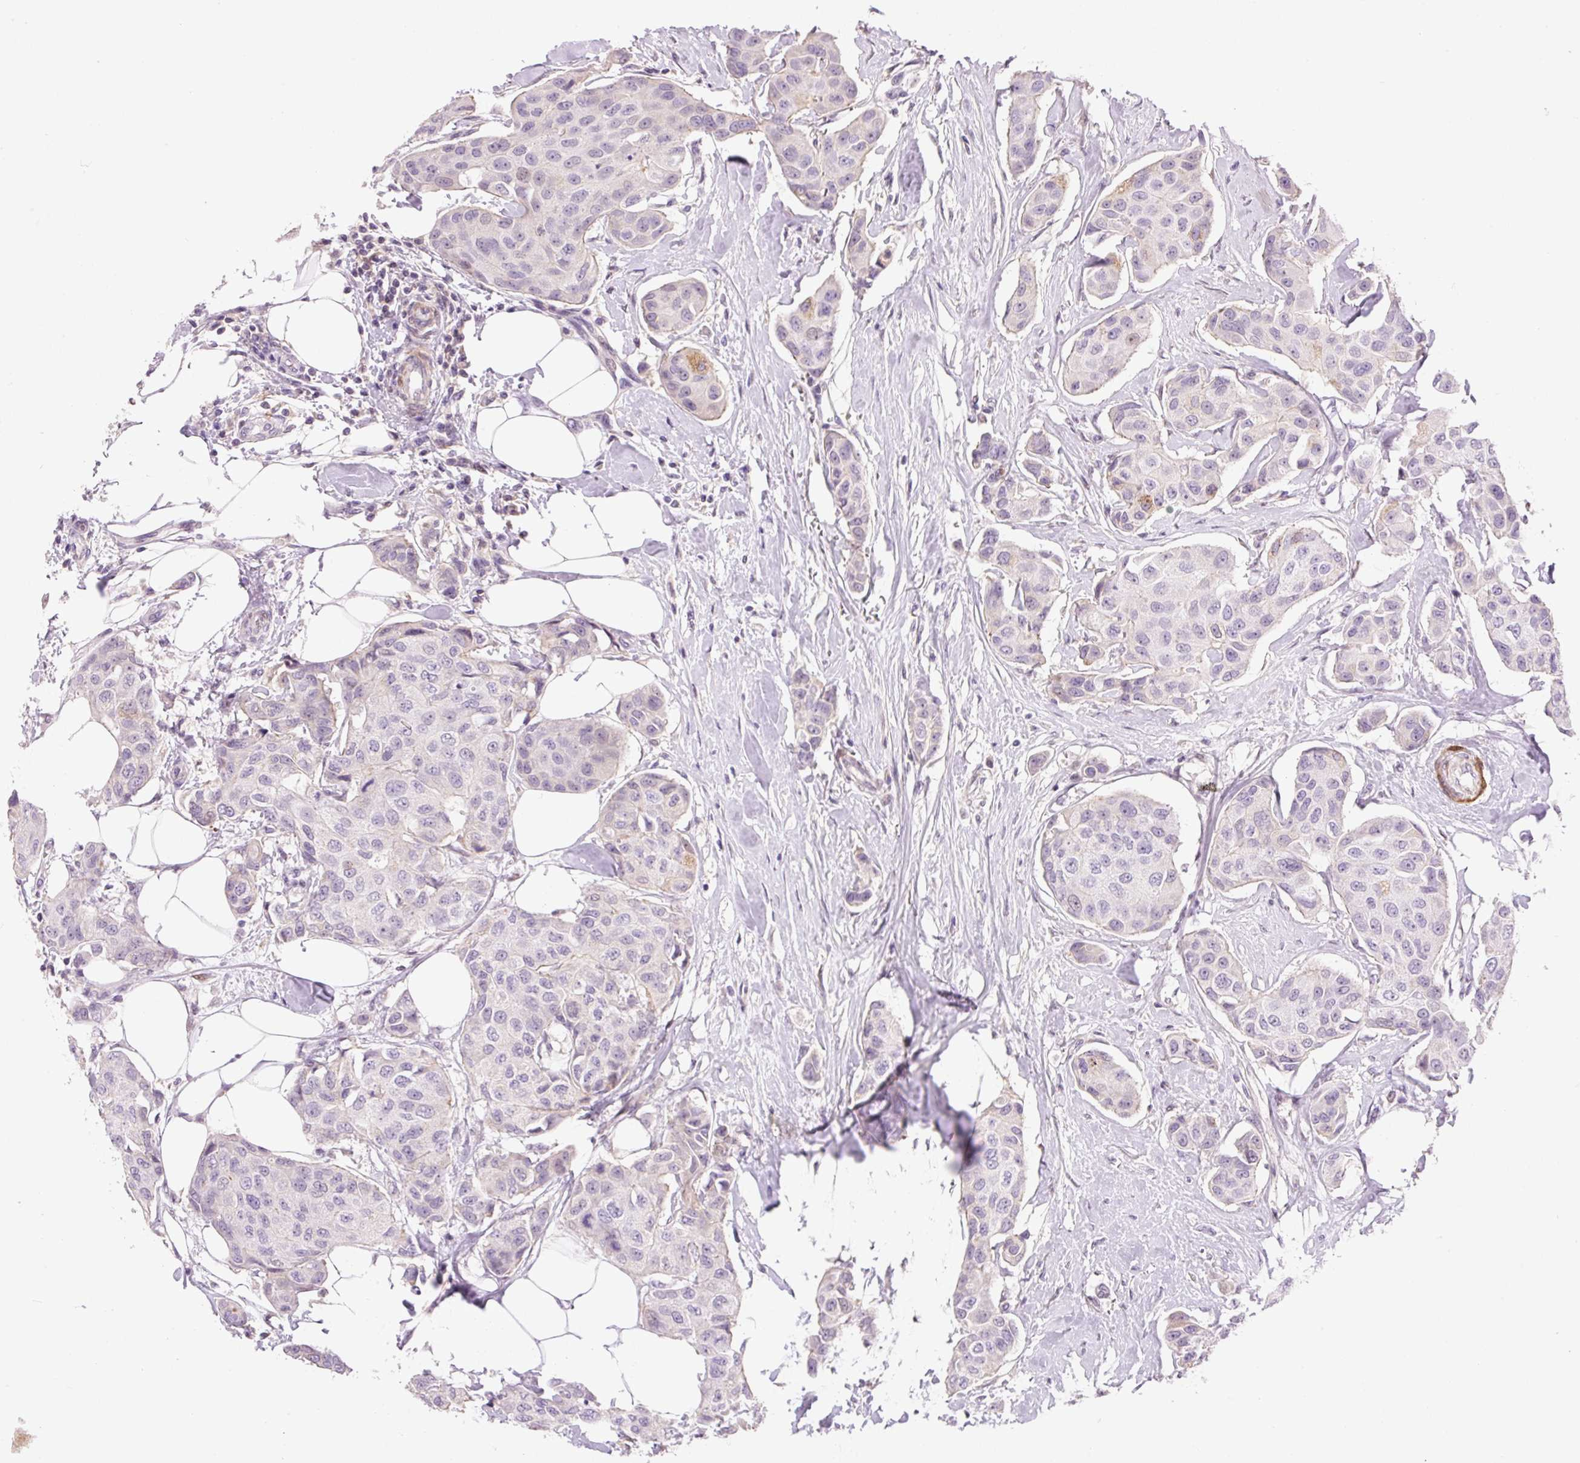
{"staining": {"intensity": "negative", "quantity": "none", "location": "none"}, "tissue": "breast cancer", "cell_type": "Tumor cells", "image_type": "cancer", "snomed": [{"axis": "morphology", "description": "Duct carcinoma"}, {"axis": "topography", "description": "Breast"}, {"axis": "topography", "description": "Lymph node"}], "caption": "Breast intraductal carcinoma stained for a protein using IHC shows no staining tumor cells.", "gene": "HNF1A", "patient": {"sex": "female", "age": 80}}